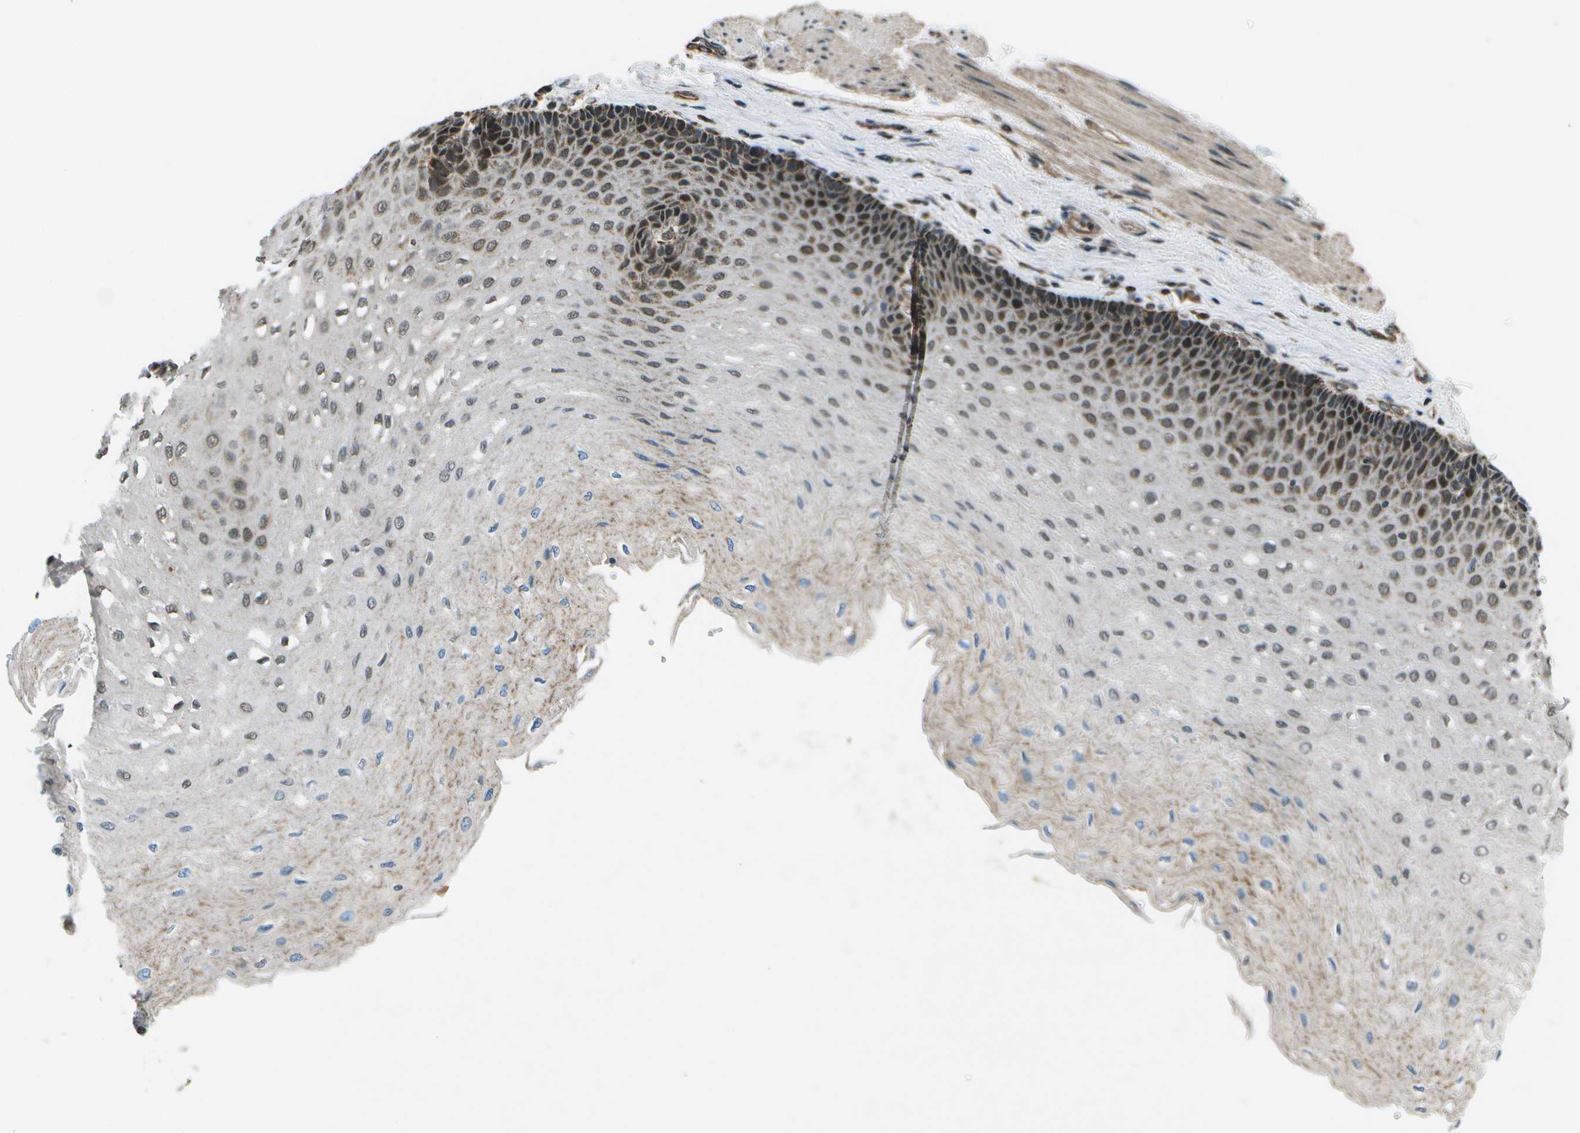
{"staining": {"intensity": "strong", "quantity": "<25%", "location": "cytoplasmic/membranous,nuclear"}, "tissue": "esophagus", "cell_type": "Squamous epithelial cells", "image_type": "normal", "snomed": [{"axis": "morphology", "description": "Normal tissue, NOS"}, {"axis": "topography", "description": "Esophagus"}], "caption": "Protein positivity by IHC demonstrates strong cytoplasmic/membranous,nuclear expression in about <25% of squamous epithelial cells in benign esophagus.", "gene": "EIF2AK1", "patient": {"sex": "female", "age": 72}}